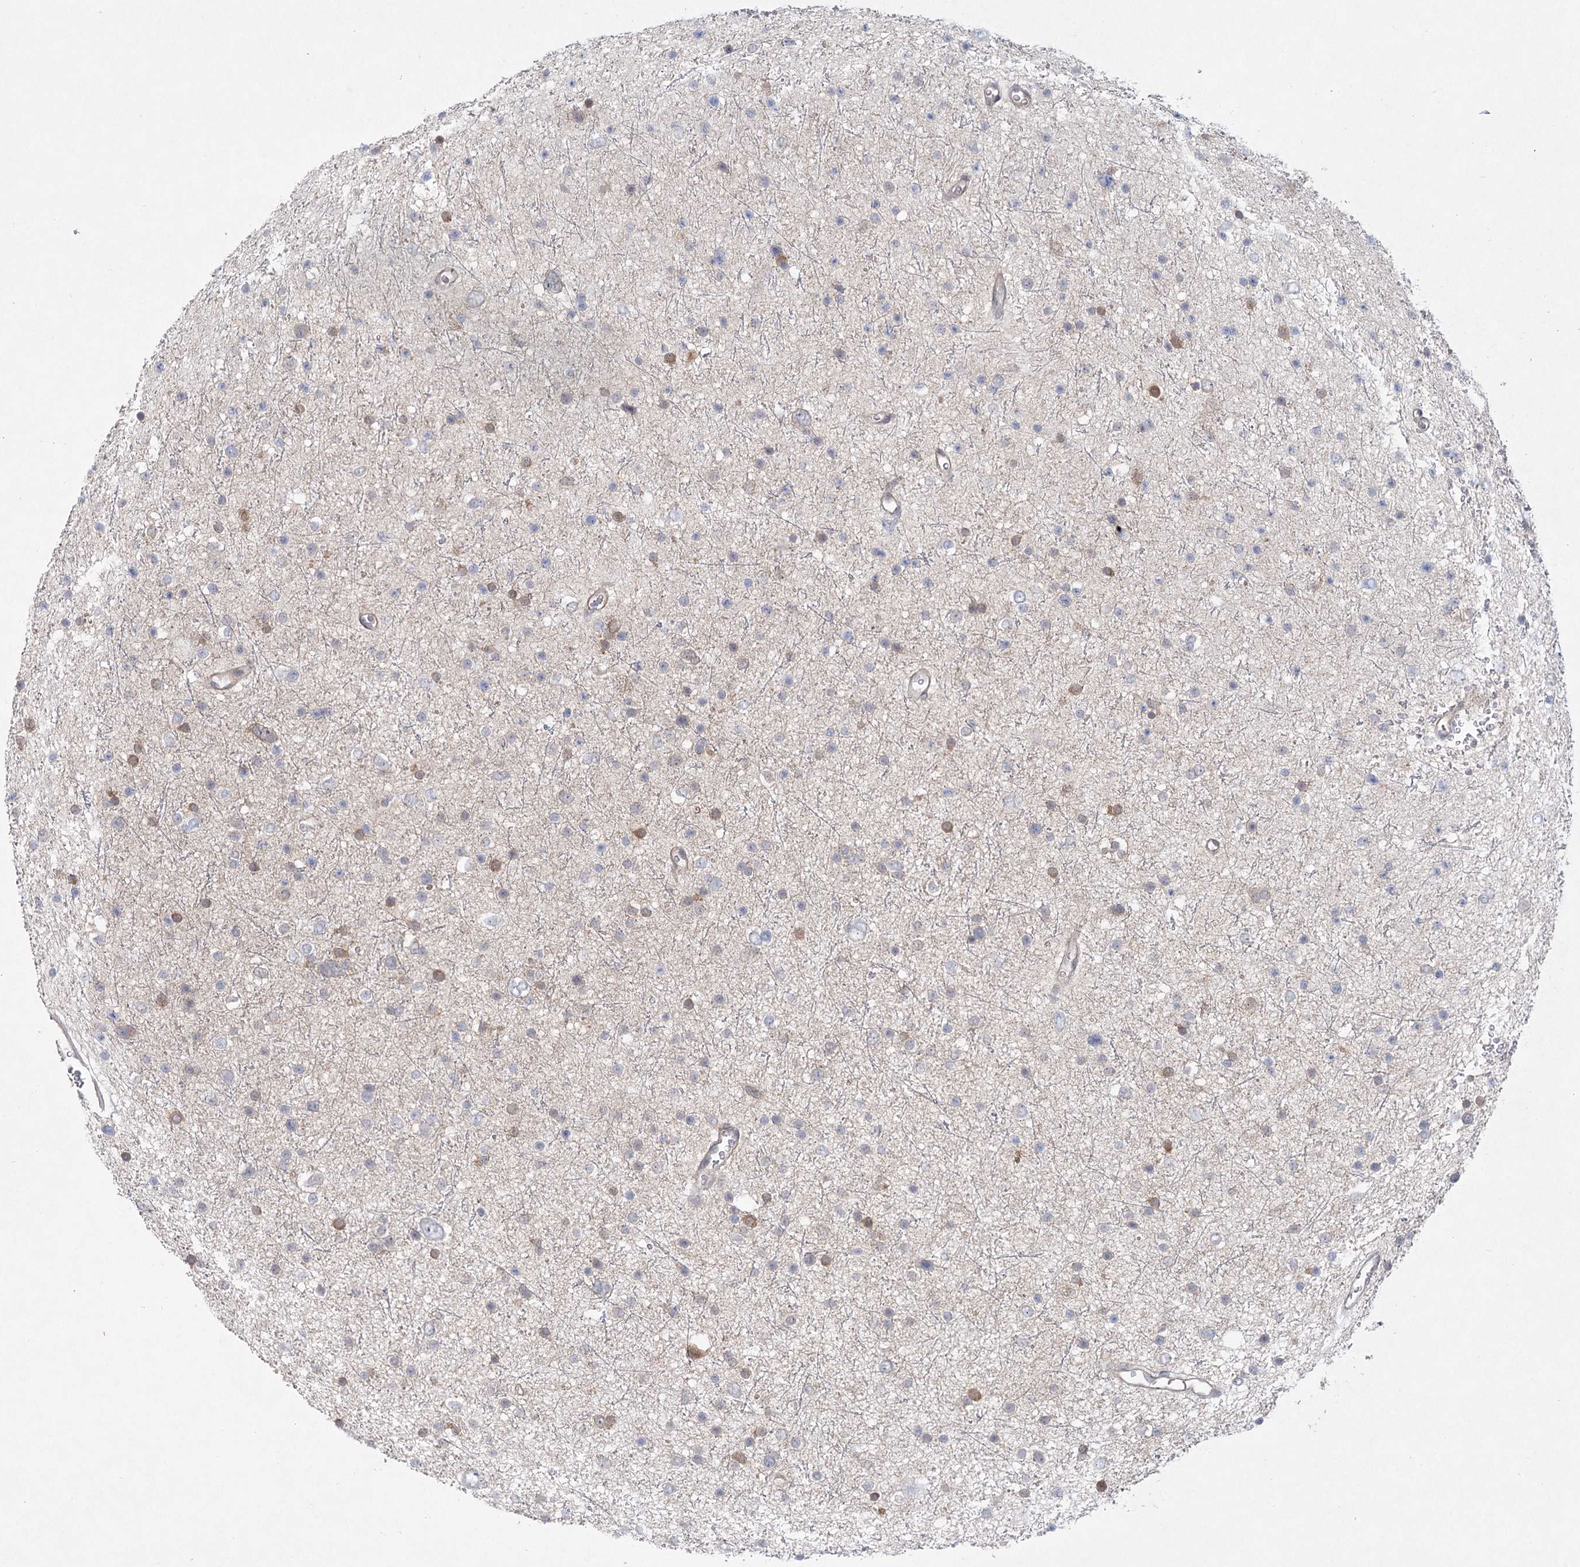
{"staining": {"intensity": "negative", "quantity": "none", "location": "none"}, "tissue": "glioma", "cell_type": "Tumor cells", "image_type": "cancer", "snomed": [{"axis": "morphology", "description": "Glioma, malignant, Low grade"}, {"axis": "topography", "description": "Brain"}], "caption": "Protein analysis of malignant glioma (low-grade) reveals no significant positivity in tumor cells.", "gene": "AAMDC", "patient": {"sex": "female", "age": 37}}